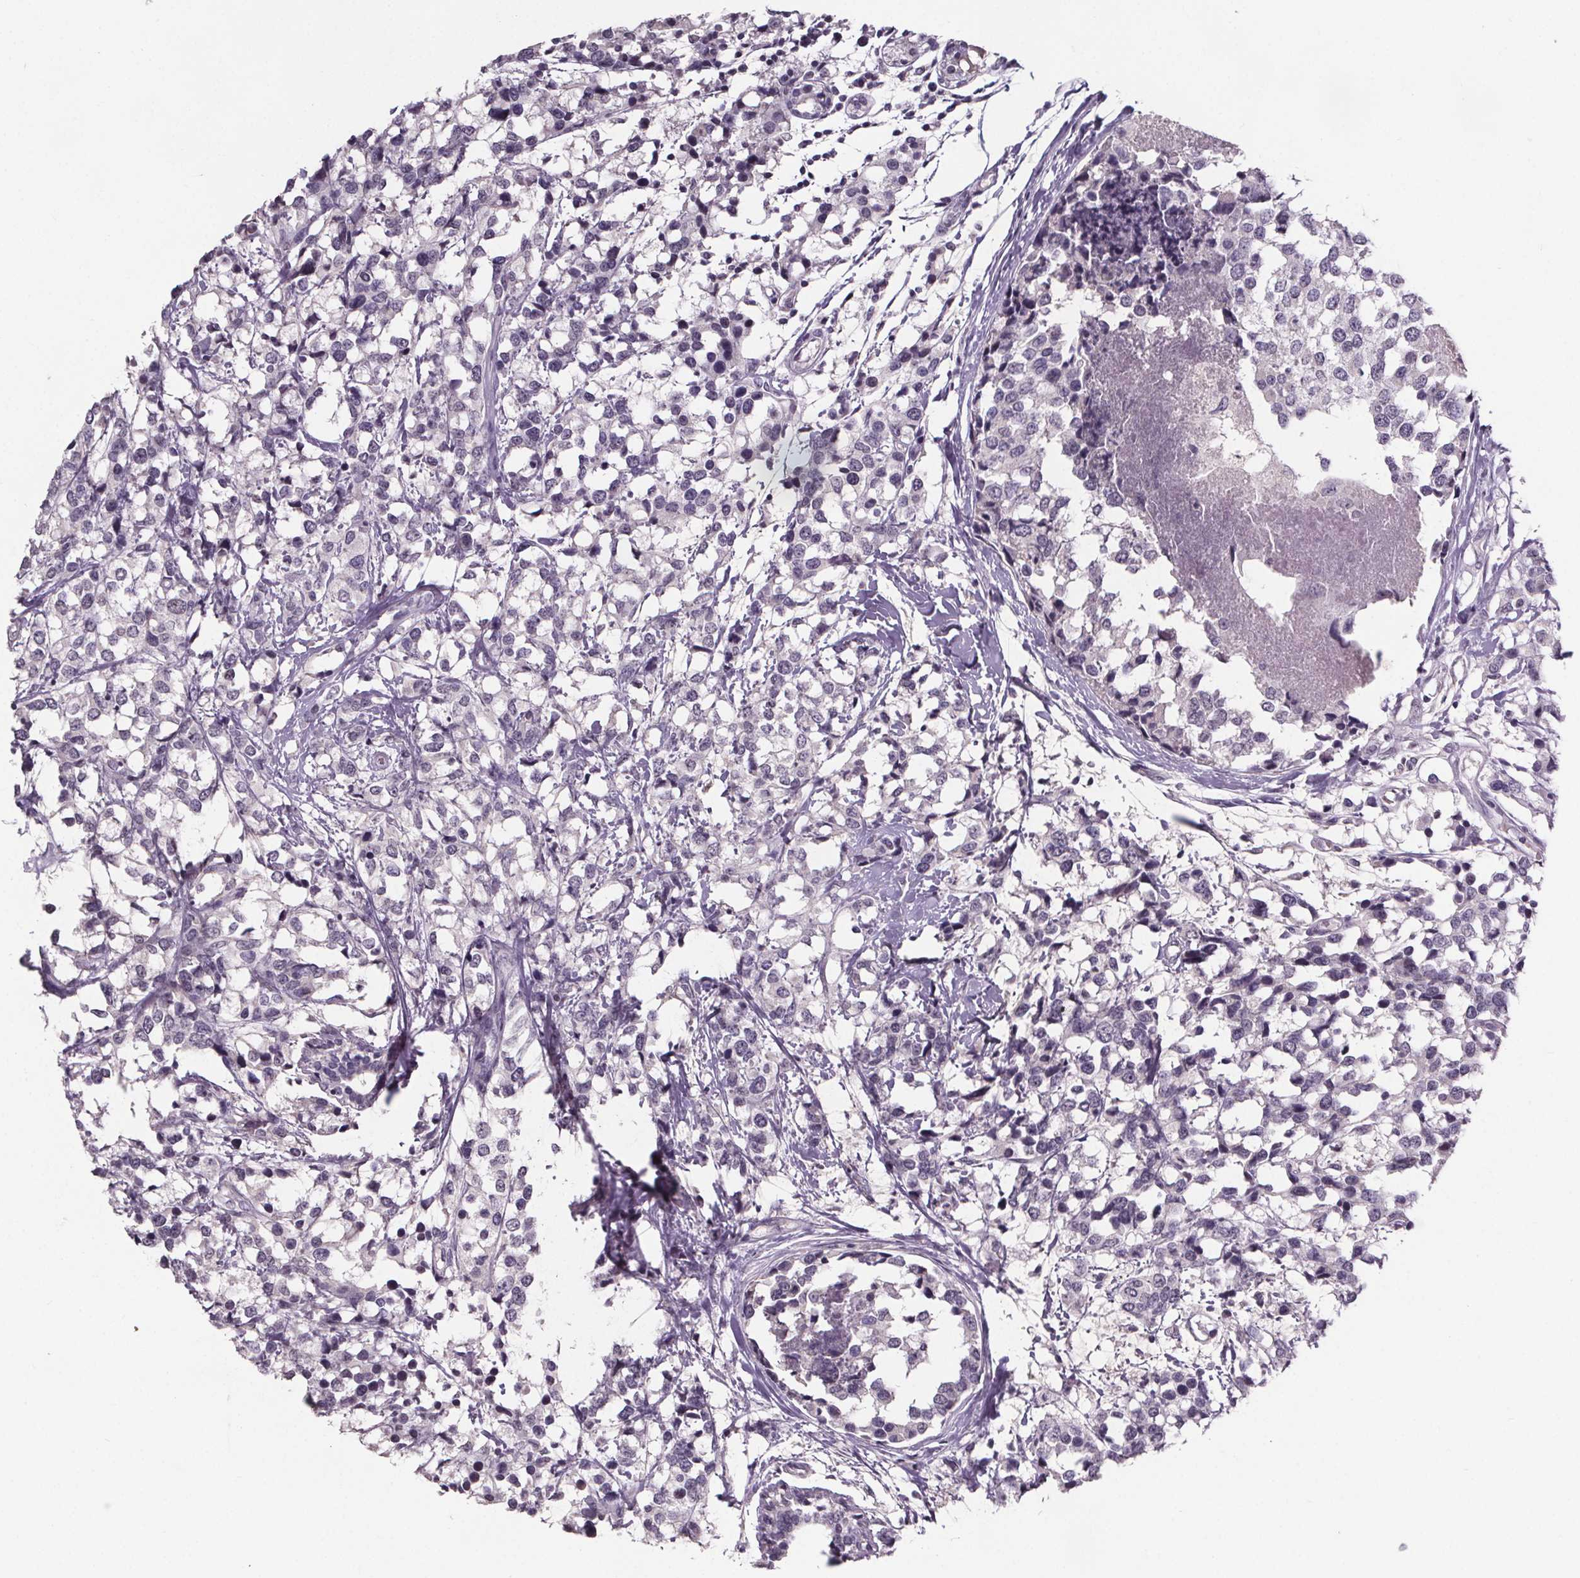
{"staining": {"intensity": "negative", "quantity": "none", "location": "none"}, "tissue": "breast cancer", "cell_type": "Tumor cells", "image_type": "cancer", "snomed": [{"axis": "morphology", "description": "Lobular carcinoma"}, {"axis": "topography", "description": "Breast"}], "caption": "A photomicrograph of human breast cancer (lobular carcinoma) is negative for staining in tumor cells. (DAB (3,3'-diaminobenzidine) immunohistochemistry (IHC), high magnification).", "gene": "NKX6-1", "patient": {"sex": "female", "age": 59}}